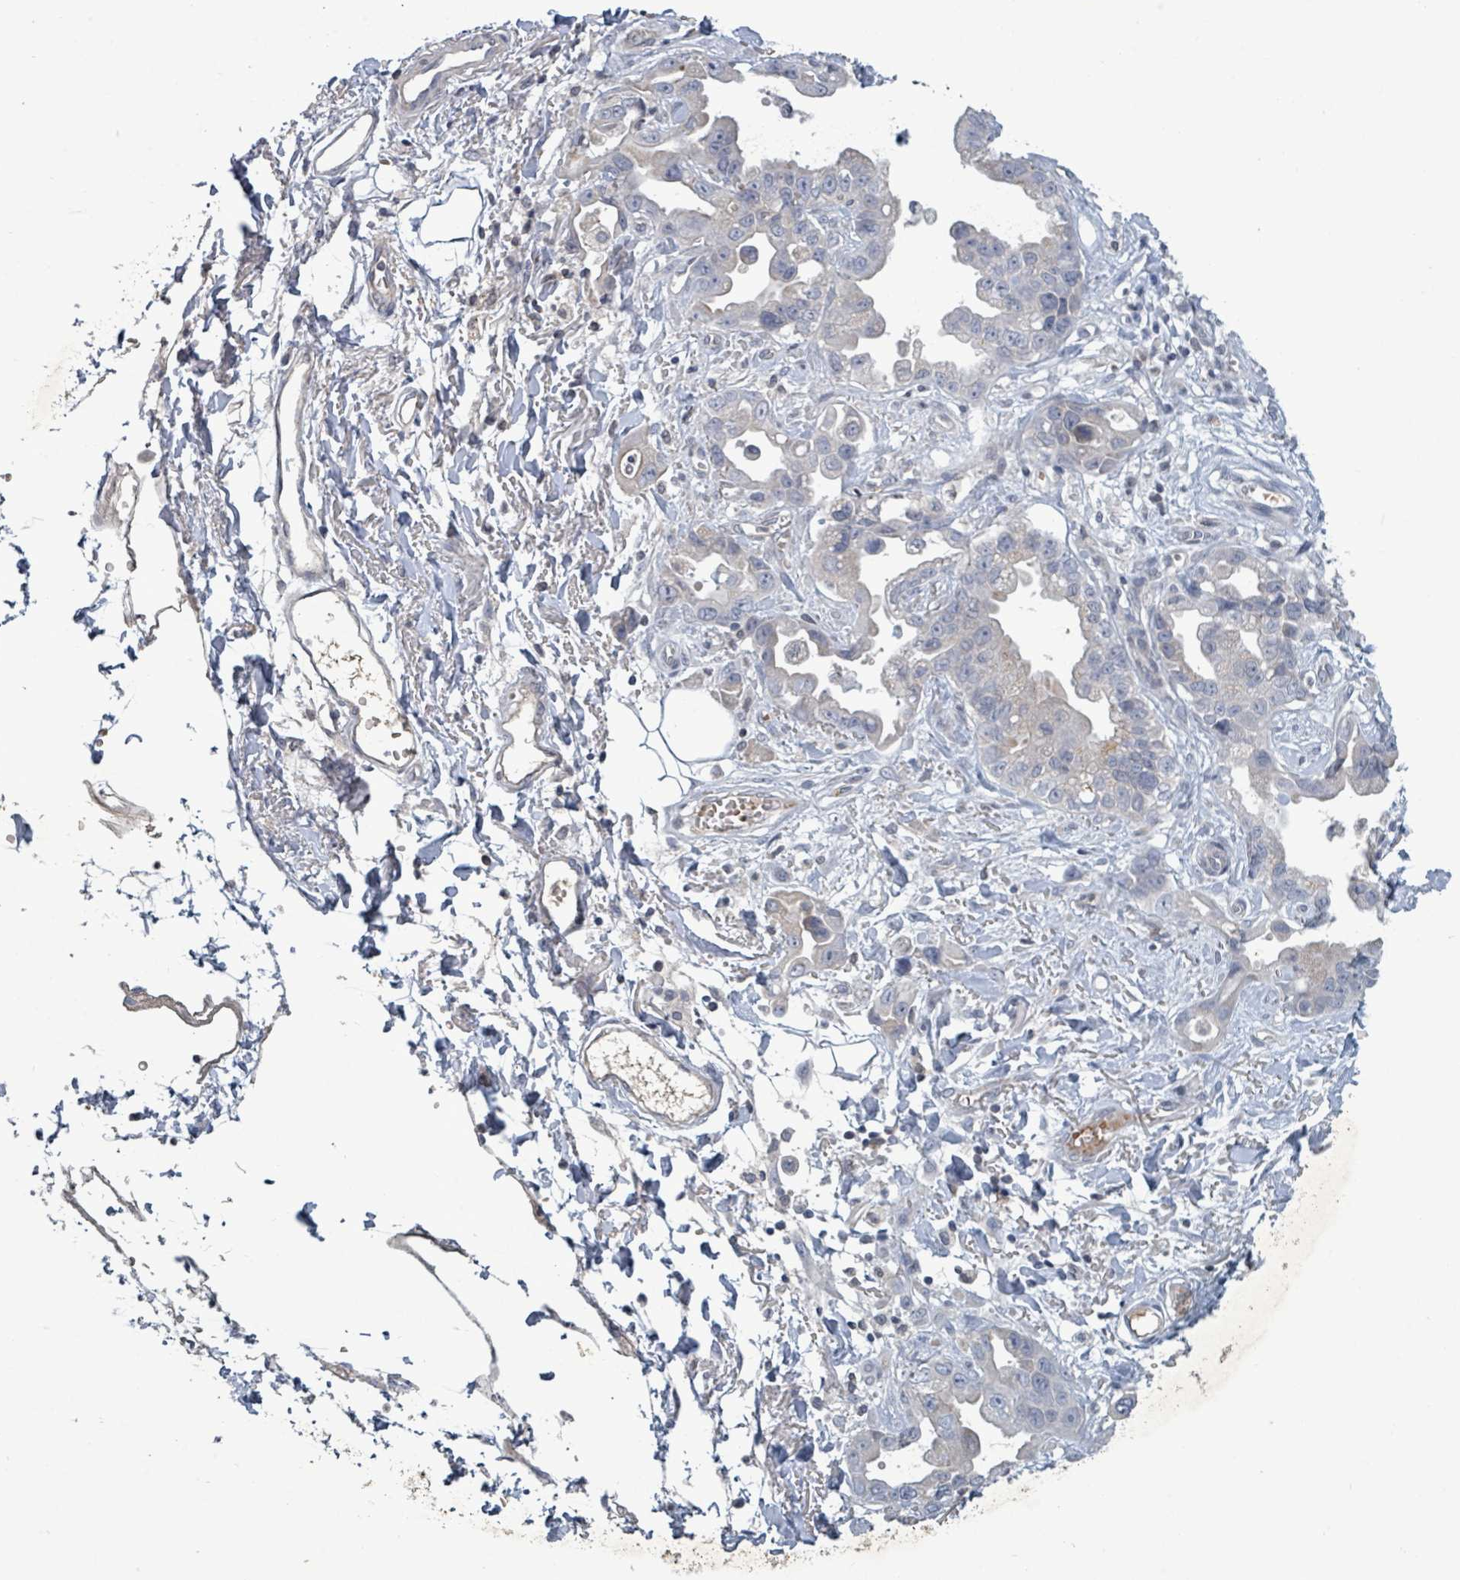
{"staining": {"intensity": "negative", "quantity": "none", "location": "none"}, "tissue": "stomach cancer", "cell_type": "Tumor cells", "image_type": "cancer", "snomed": [{"axis": "morphology", "description": "Adenocarcinoma, NOS"}, {"axis": "topography", "description": "Stomach"}], "caption": "The immunohistochemistry histopathology image has no significant expression in tumor cells of stomach cancer tissue.", "gene": "GRM8", "patient": {"sex": "male", "age": 55}}